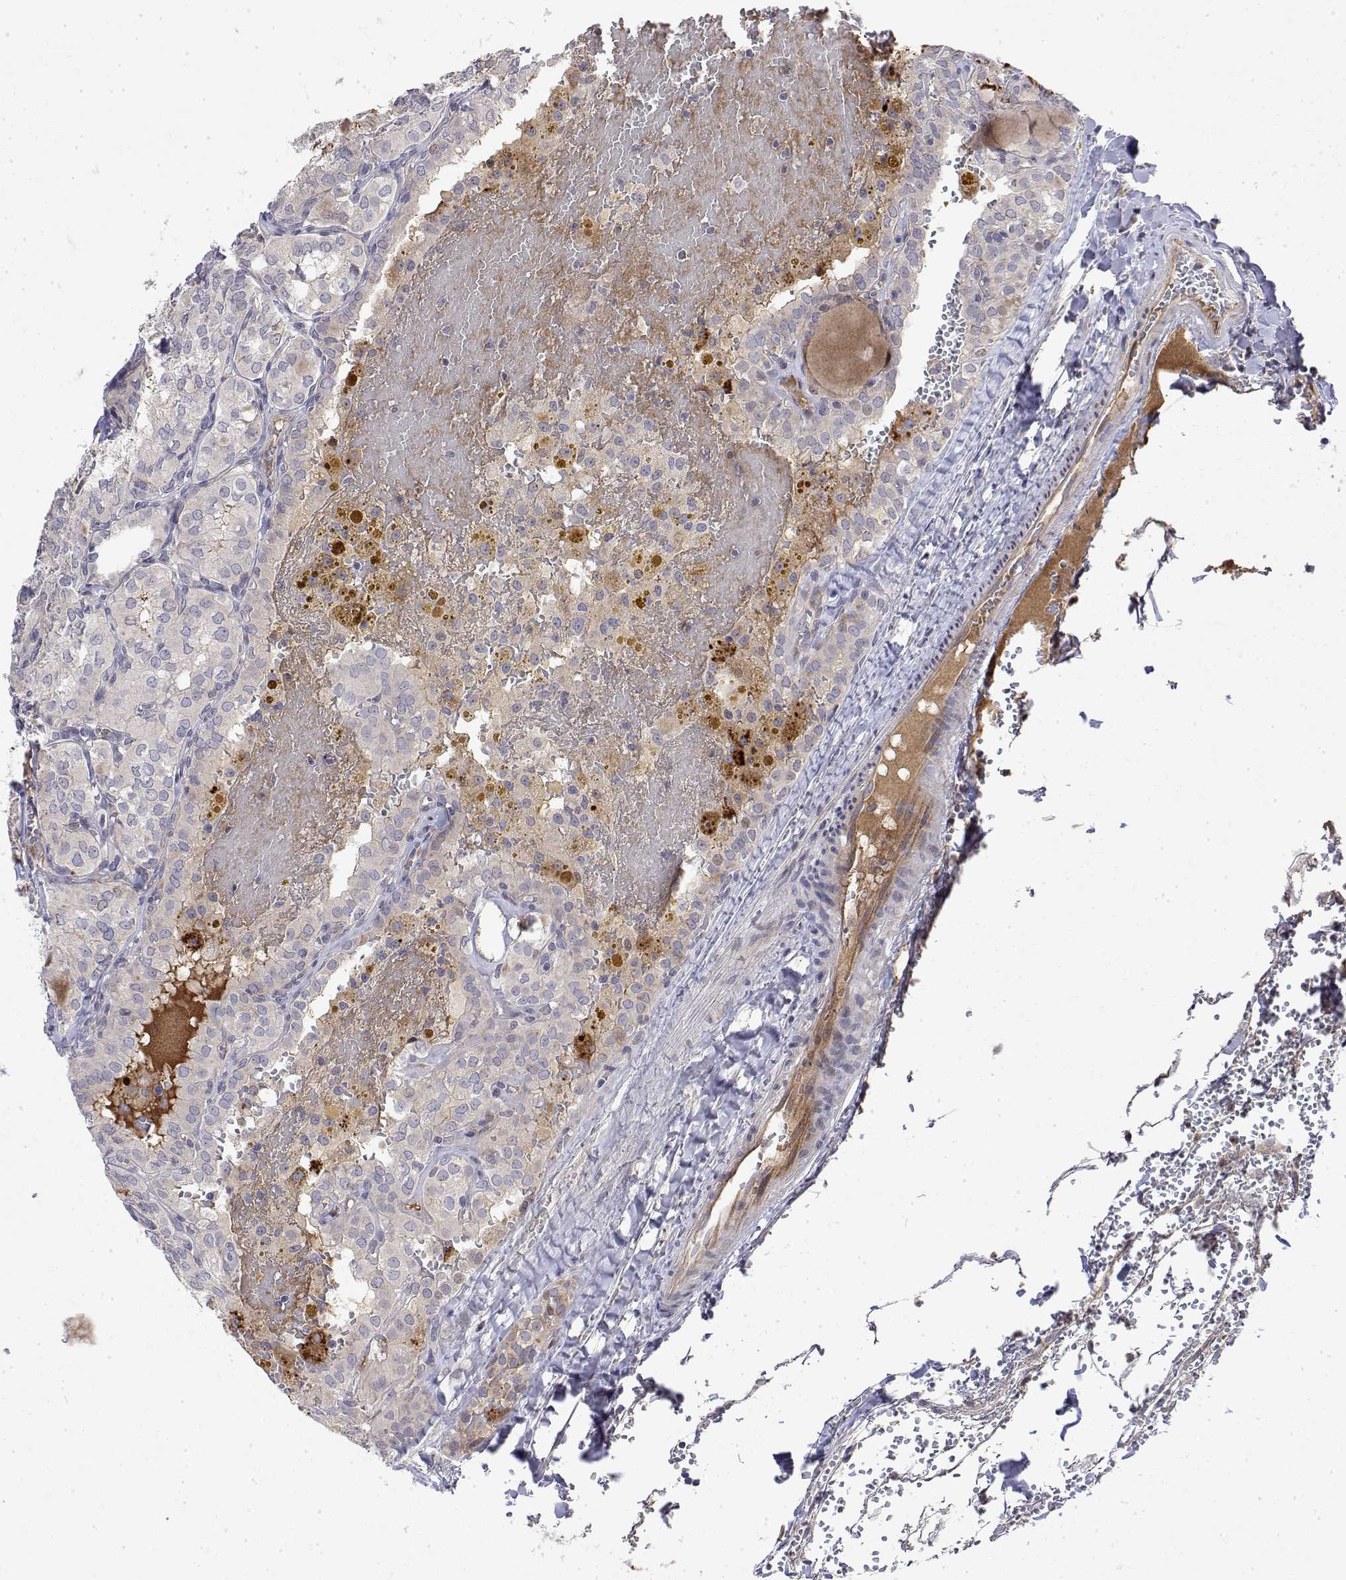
{"staining": {"intensity": "negative", "quantity": "none", "location": "none"}, "tissue": "thyroid cancer", "cell_type": "Tumor cells", "image_type": "cancer", "snomed": [{"axis": "morphology", "description": "Papillary adenocarcinoma, NOS"}, {"axis": "topography", "description": "Thyroid gland"}], "caption": "This is an immunohistochemistry photomicrograph of human thyroid papillary adenocarcinoma. There is no positivity in tumor cells.", "gene": "IGFBP4", "patient": {"sex": "male", "age": 20}}